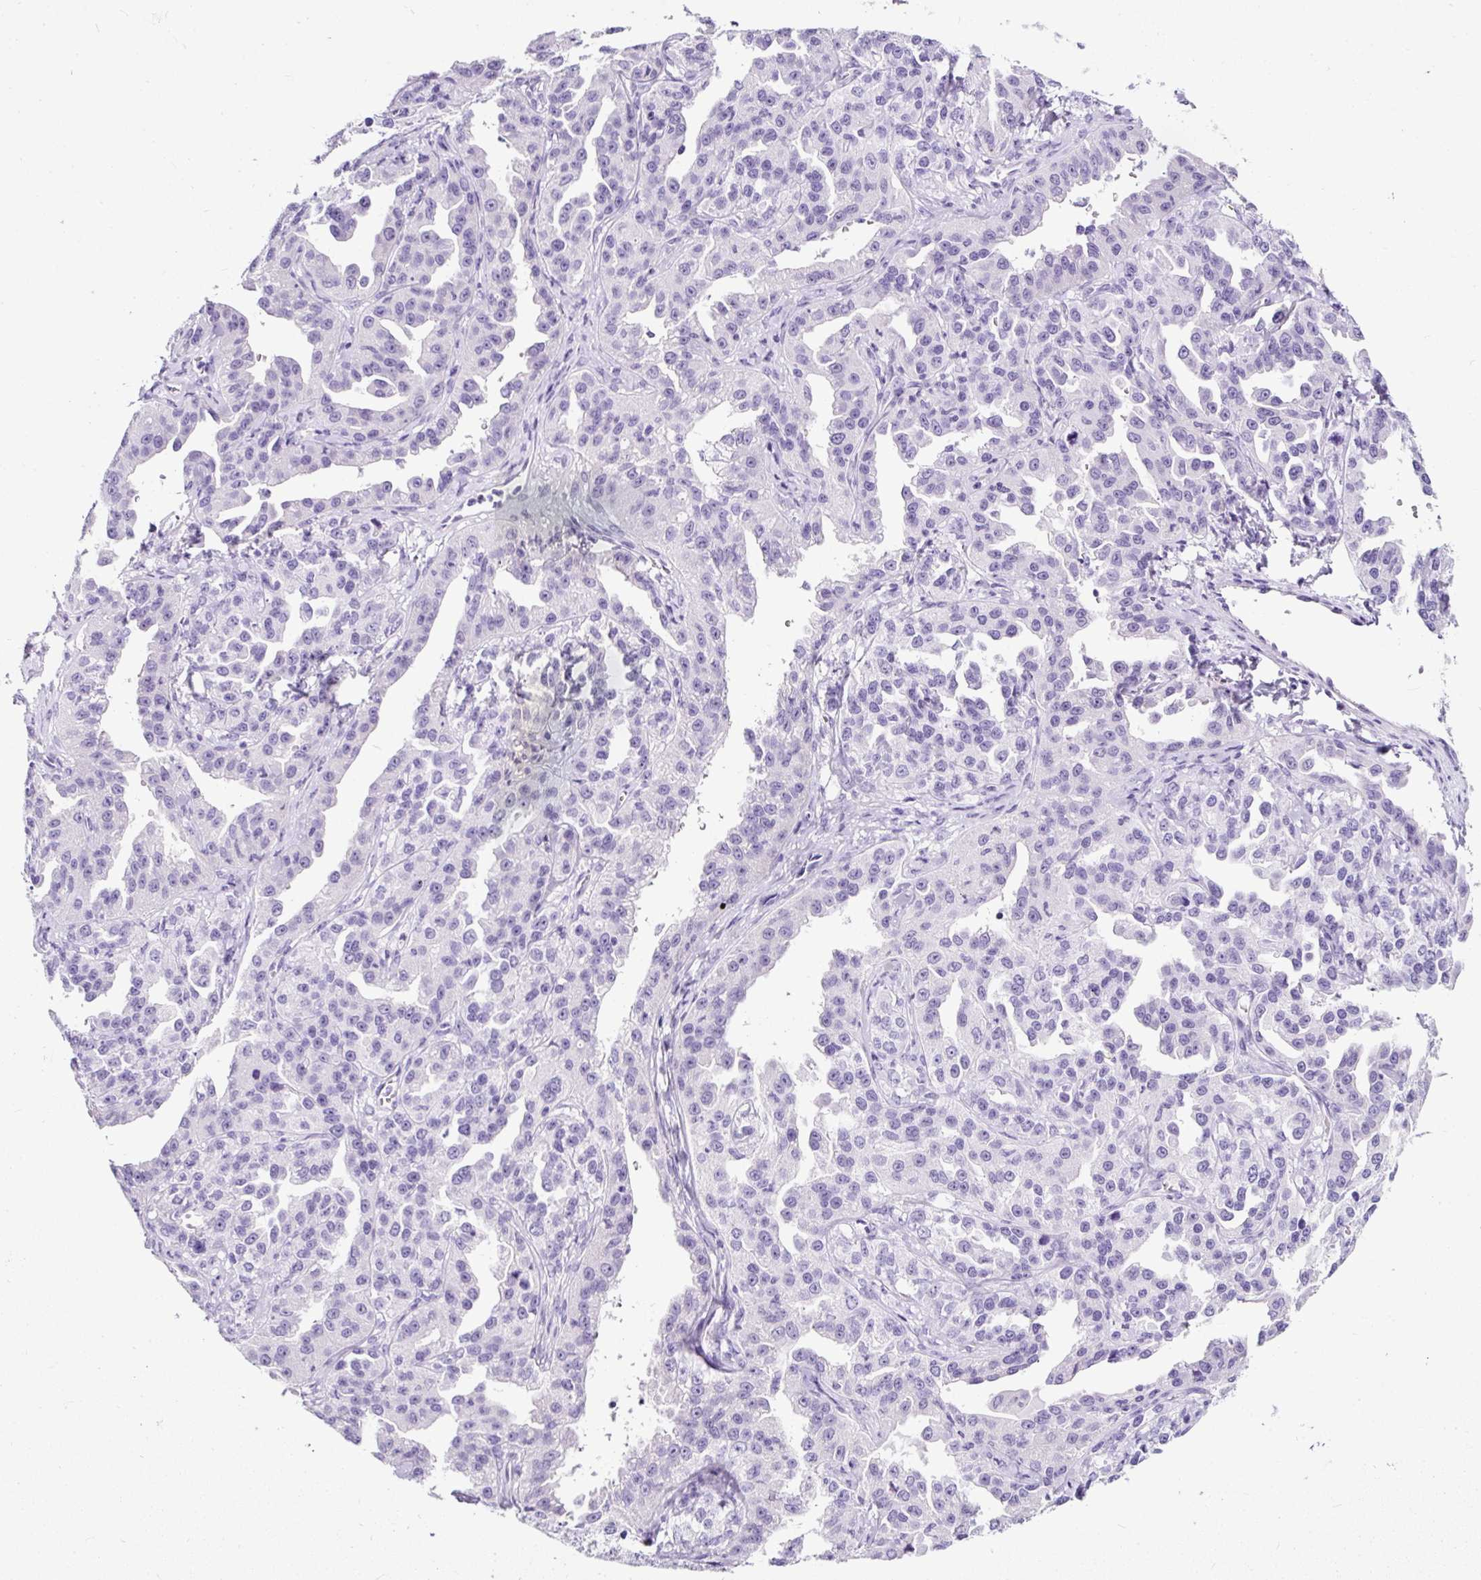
{"staining": {"intensity": "negative", "quantity": "none", "location": "none"}, "tissue": "ovarian cancer", "cell_type": "Tumor cells", "image_type": "cancer", "snomed": [{"axis": "morphology", "description": "Cystadenocarcinoma, serous, NOS"}, {"axis": "topography", "description": "Ovary"}], "caption": "DAB immunohistochemical staining of human ovarian cancer displays no significant positivity in tumor cells.", "gene": "STOX2", "patient": {"sex": "female", "age": 75}}